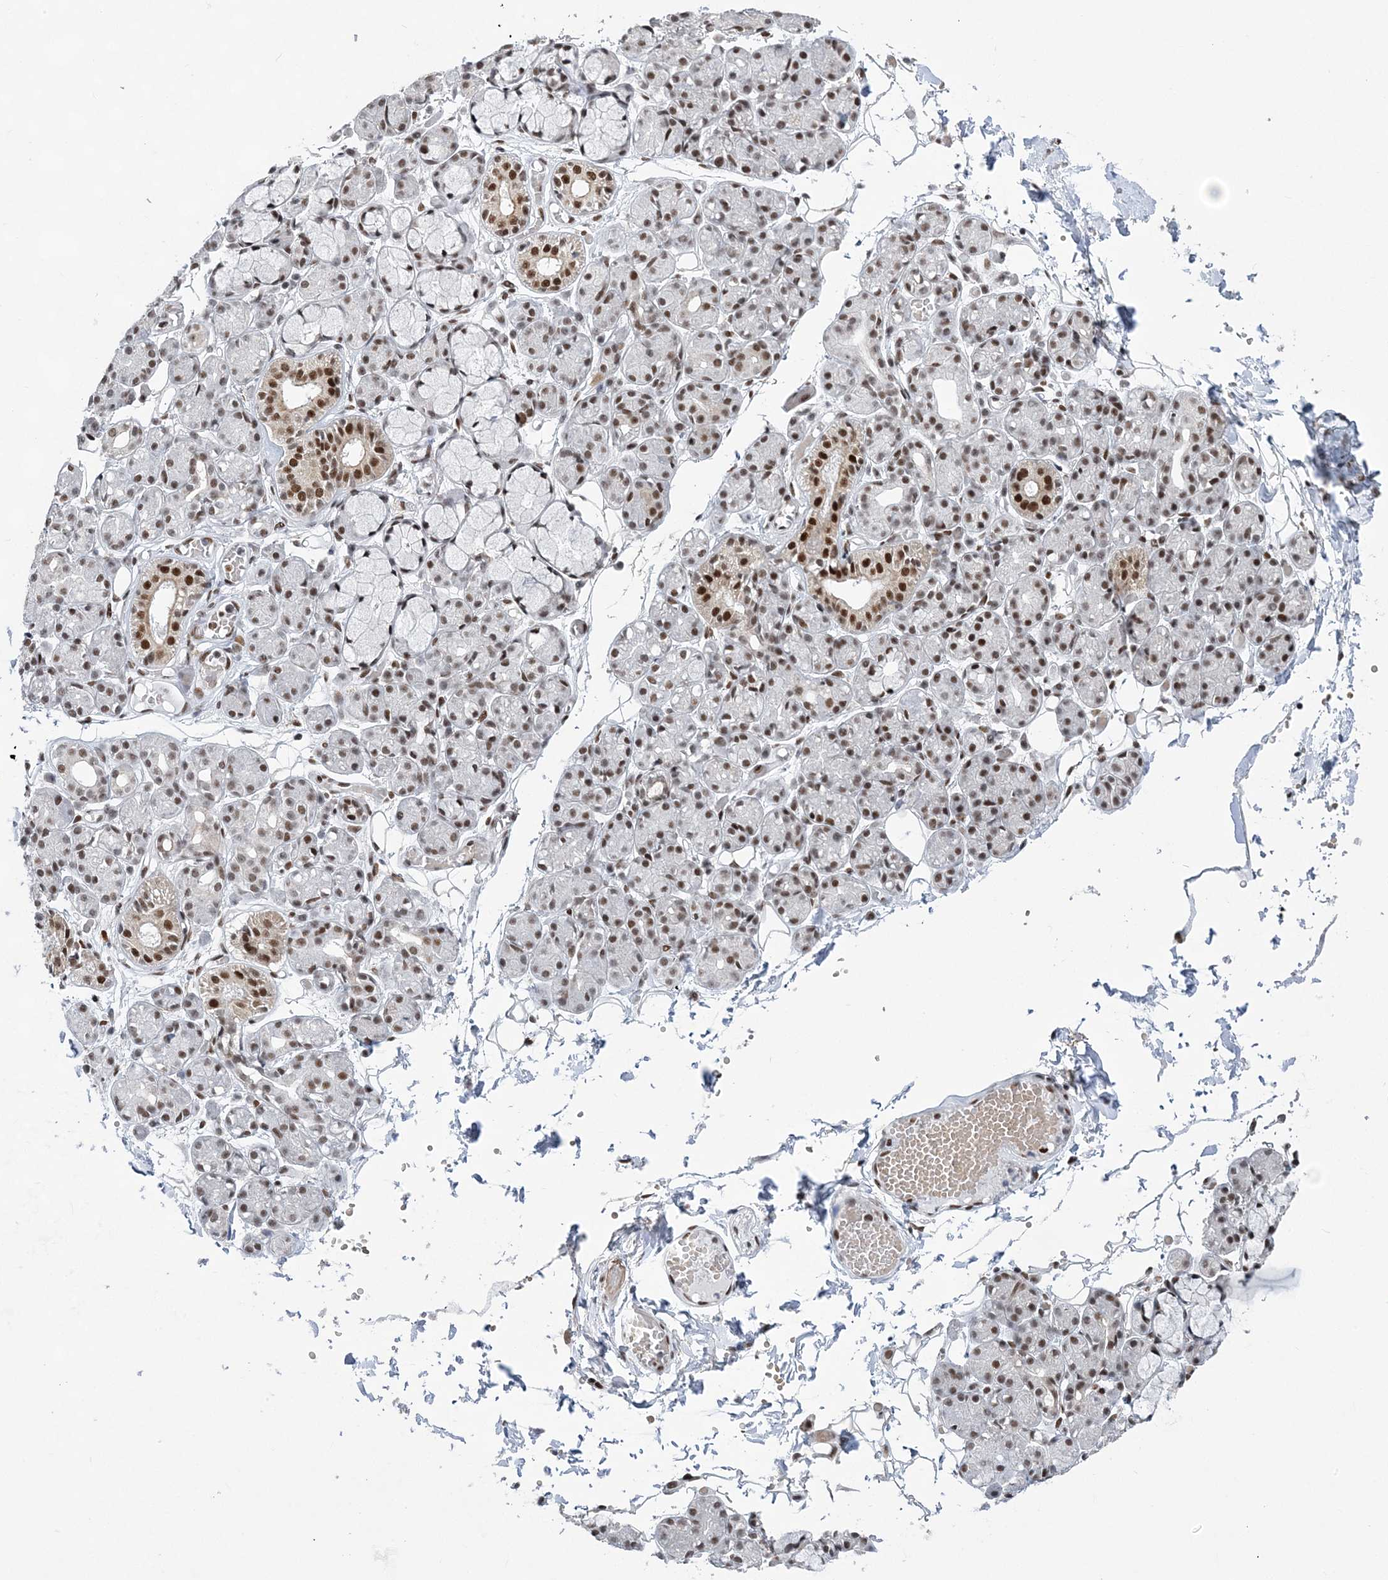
{"staining": {"intensity": "strong", "quantity": "<25%", "location": "nuclear"}, "tissue": "salivary gland", "cell_type": "Glandular cells", "image_type": "normal", "snomed": [{"axis": "morphology", "description": "Normal tissue, NOS"}, {"axis": "topography", "description": "Salivary gland"}], "caption": "A medium amount of strong nuclear positivity is identified in approximately <25% of glandular cells in benign salivary gland. Nuclei are stained in blue.", "gene": "ZBTB7A", "patient": {"sex": "male", "age": 63}}